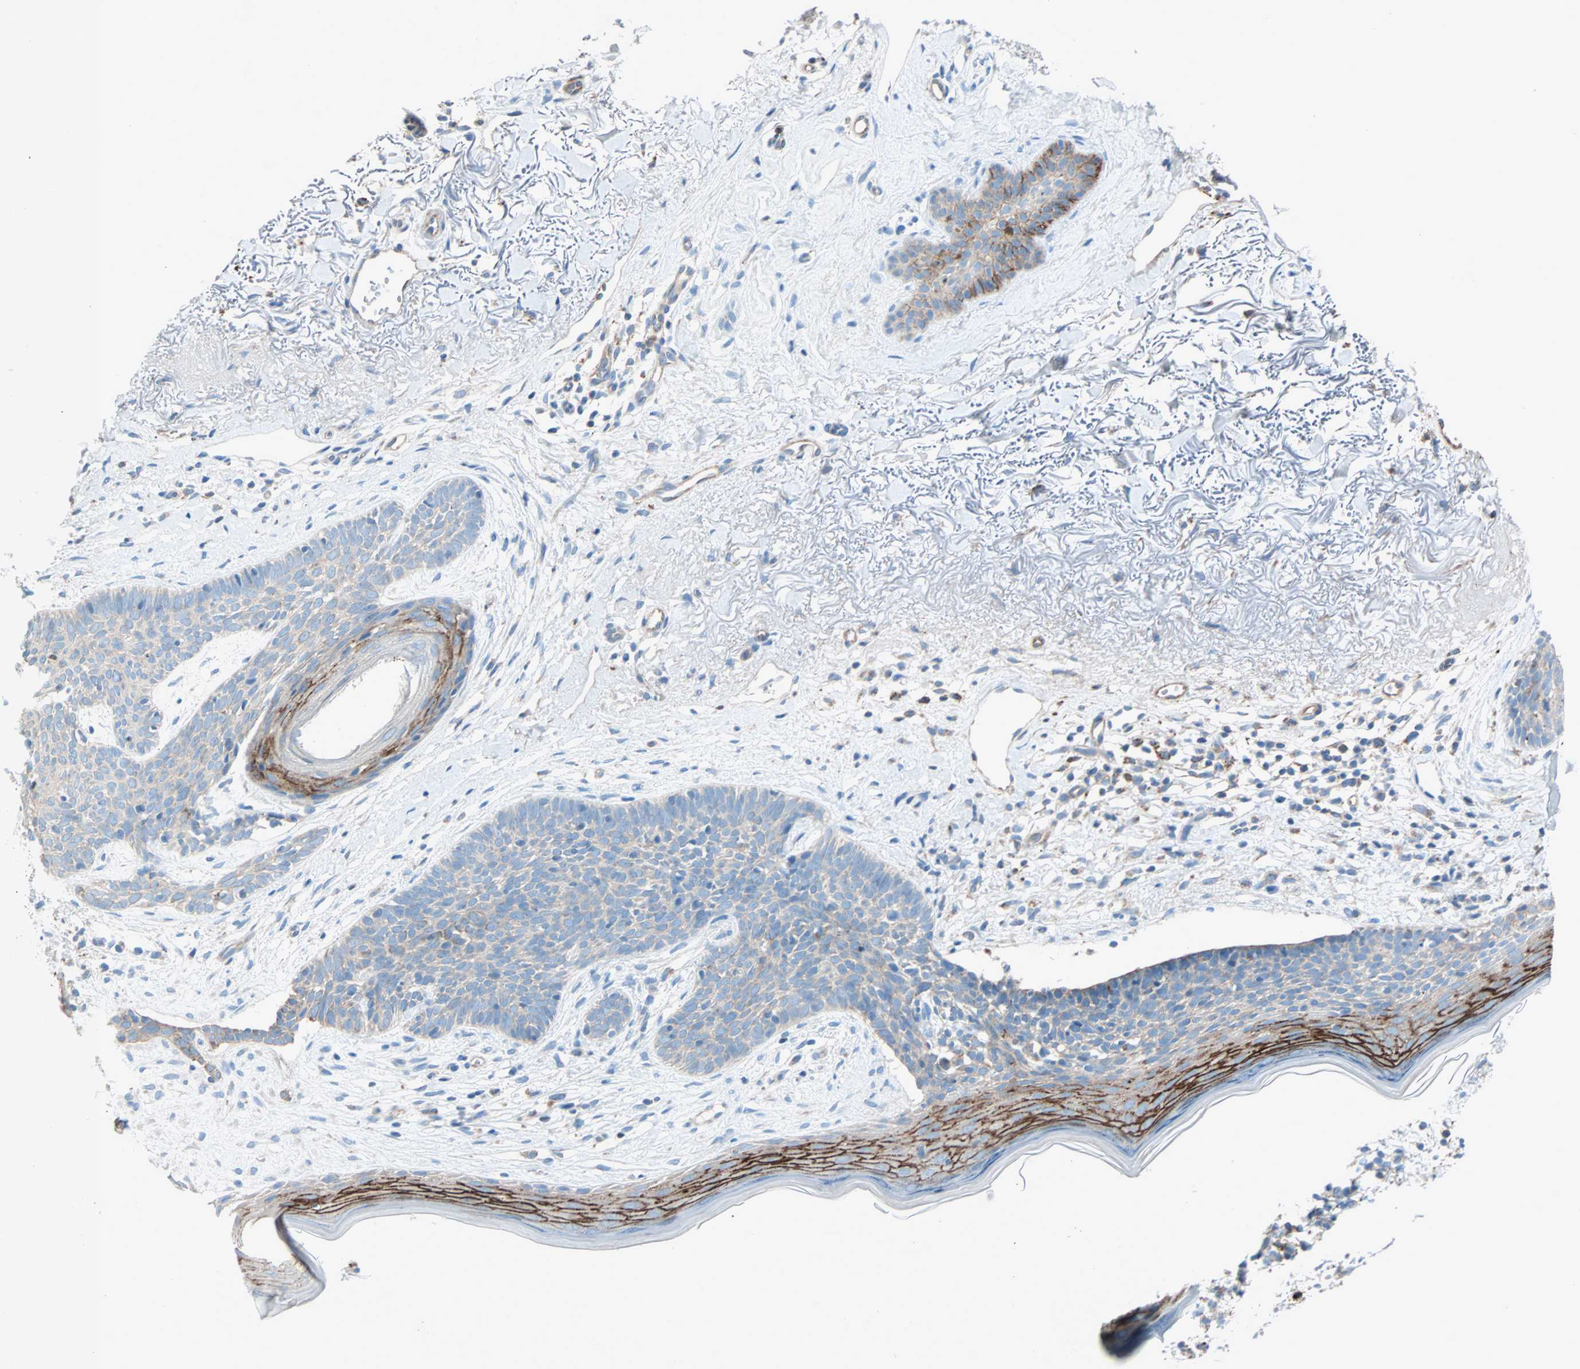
{"staining": {"intensity": "weak", "quantity": ">75%", "location": "cytoplasmic/membranous"}, "tissue": "skin cancer", "cell_type": "Tumor cells", "image_type": "cancer", "snomed": [{"axis": "morphology", "description": "Normal tissue, NOS"}, {"axis": "morphology", "description": "Basal cell carcinoma"}, {"axis": "topography", "description": "Skin"}], "caption": "Immunohistochemical staining of human skin basal cell carcinoma exhibits low levels of weak cytoplasmic/membranous expression in about >75% of tumor cells. Nuclei are stained in blue.", "gene": "LY6G6F", "patient": {"sex": "female", "age": 70}}